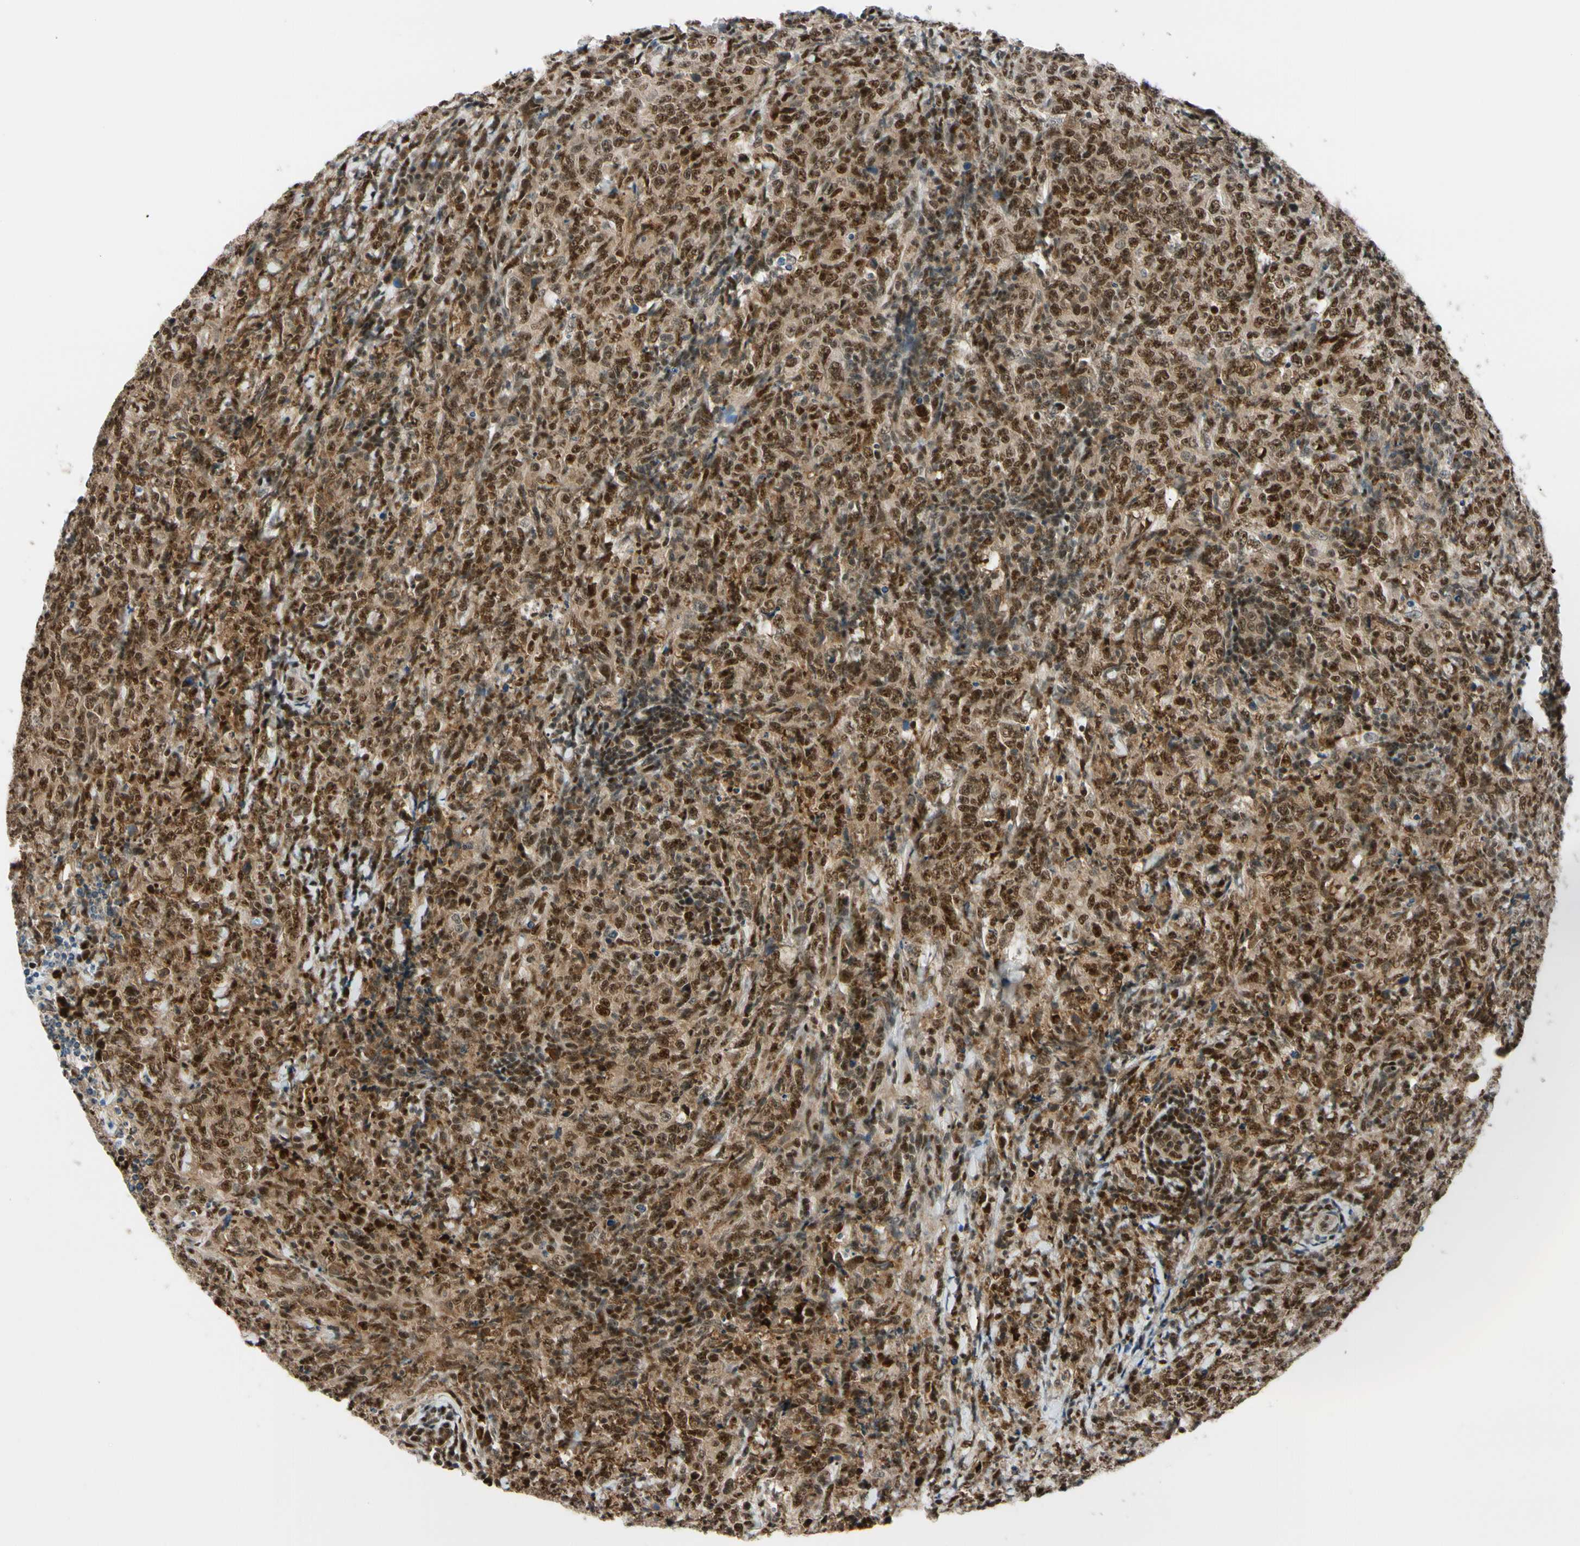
{"staining": {"intensity": "strong", "quantity": ">75%", "location": "cytoplasmic/membranous,nuclear"}, "tissue": "lymphoma", "cell_type": "Tumor cells", "image_type": "cancer", "snomed": [{"axis": "morphology", "description": "Malignant lymphoma, non-Hodgkin's type, High grade"}, {"axis": "topography", "description": "Tonsil"}], "caption": "Brown immunohistochemical staining in human malignant lymphoma, non-Hodgkin's type (high-grade) reveals strong cytoplasmic/membranous and nuclear positivity in approximately >75% of tumor cells.", "gene": "DAXX", "patient": {"sex": "female", "age": 36}}